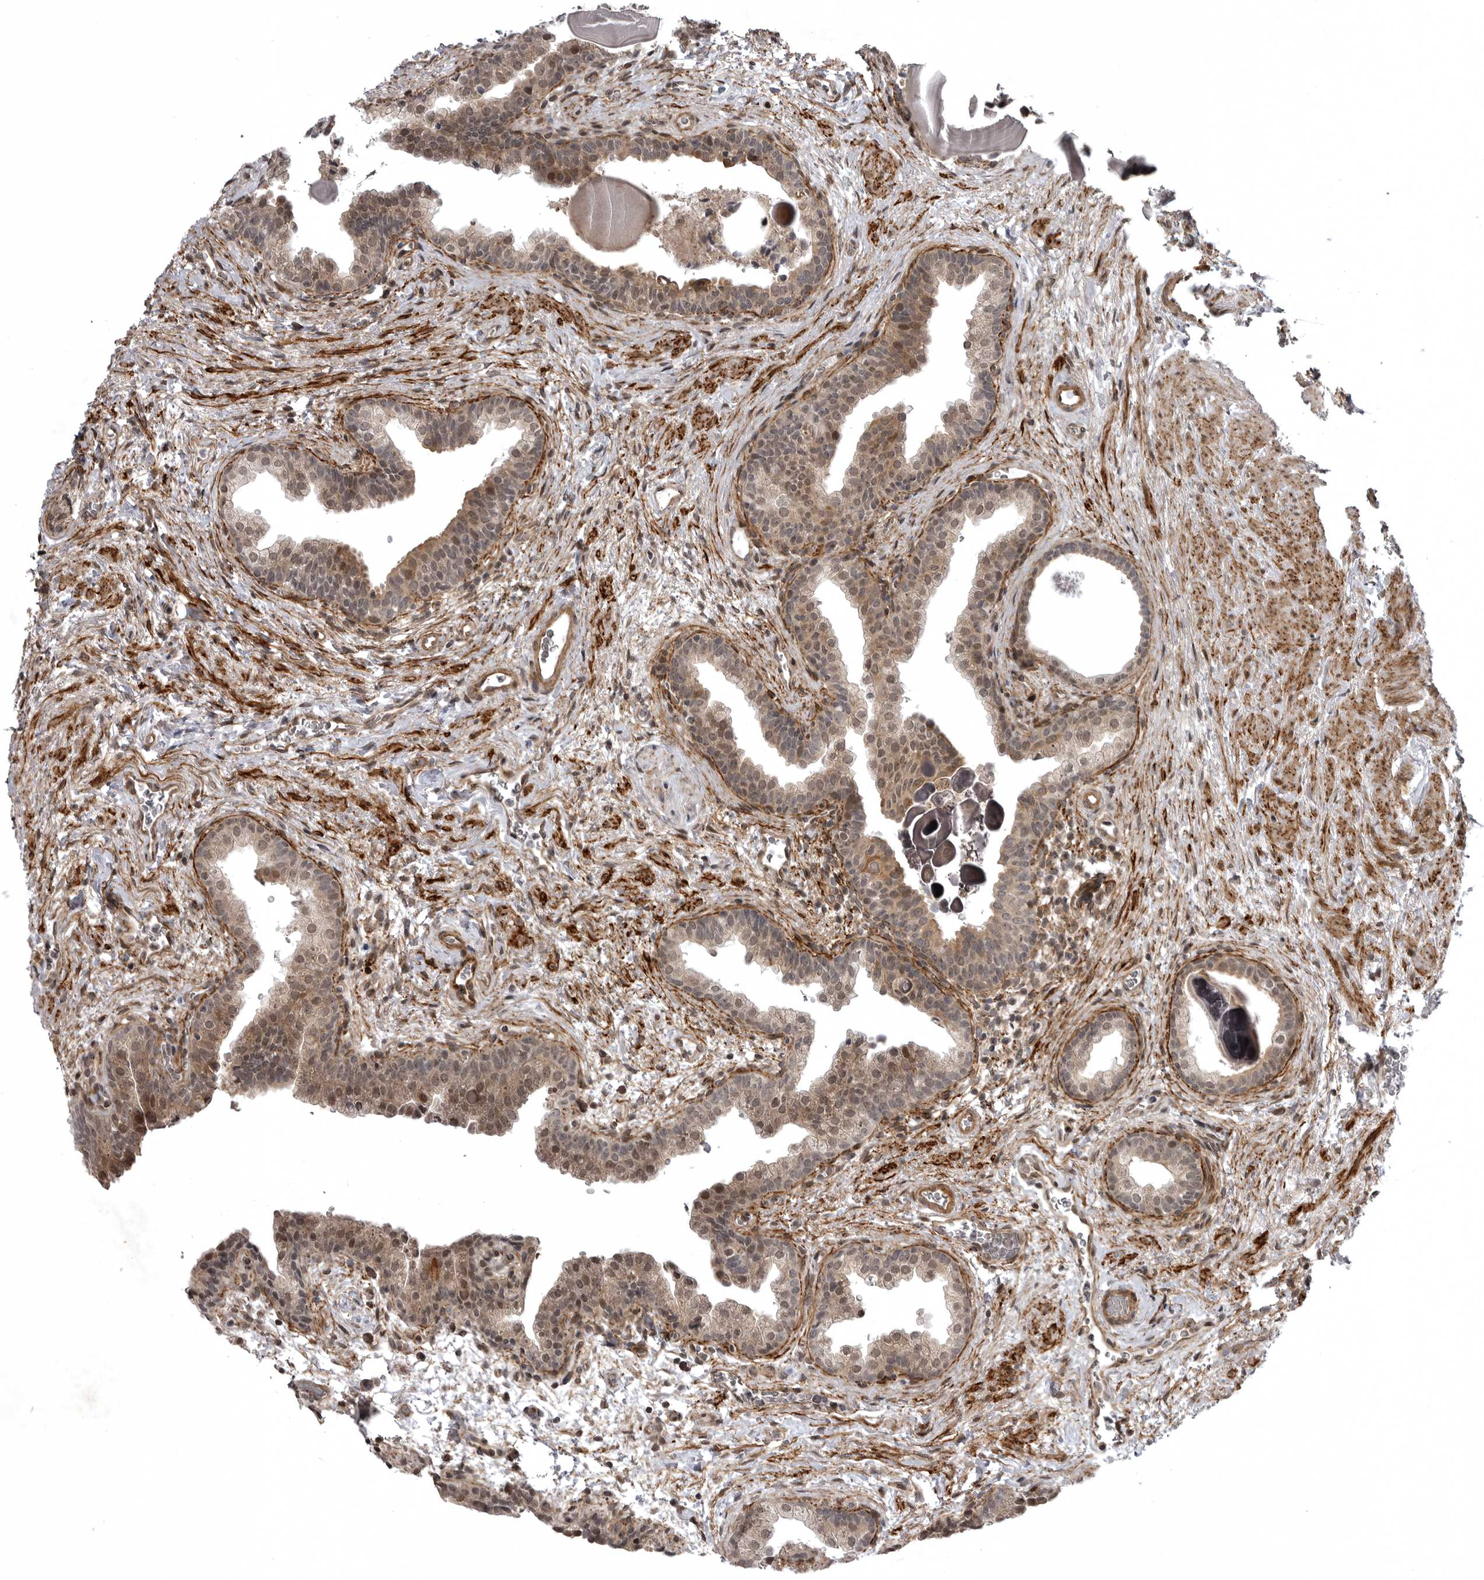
{"staining": {"intensity": "moderate", "quantity": "25%-75%", "location": "cytoplasmic/membranous,nuclear"}, "tissue": "prostate", "cell_type": "Glandular cells", "image_type": "normal", "snomed": [{"axis": "morphology", "description": "Normal tissue, NOS"}, {"axis": "topography", "description": "Prostate"}], "caption": "This histopathology image demonstrates immunohistochemistry staining of benign human prostate, with medium moderate cytoplasmic/membranous,nuclear expression in approximately 25%-75% of glandular cells.", "gene": "SNX16", "patient": {"sex": "male", "age": 48}}